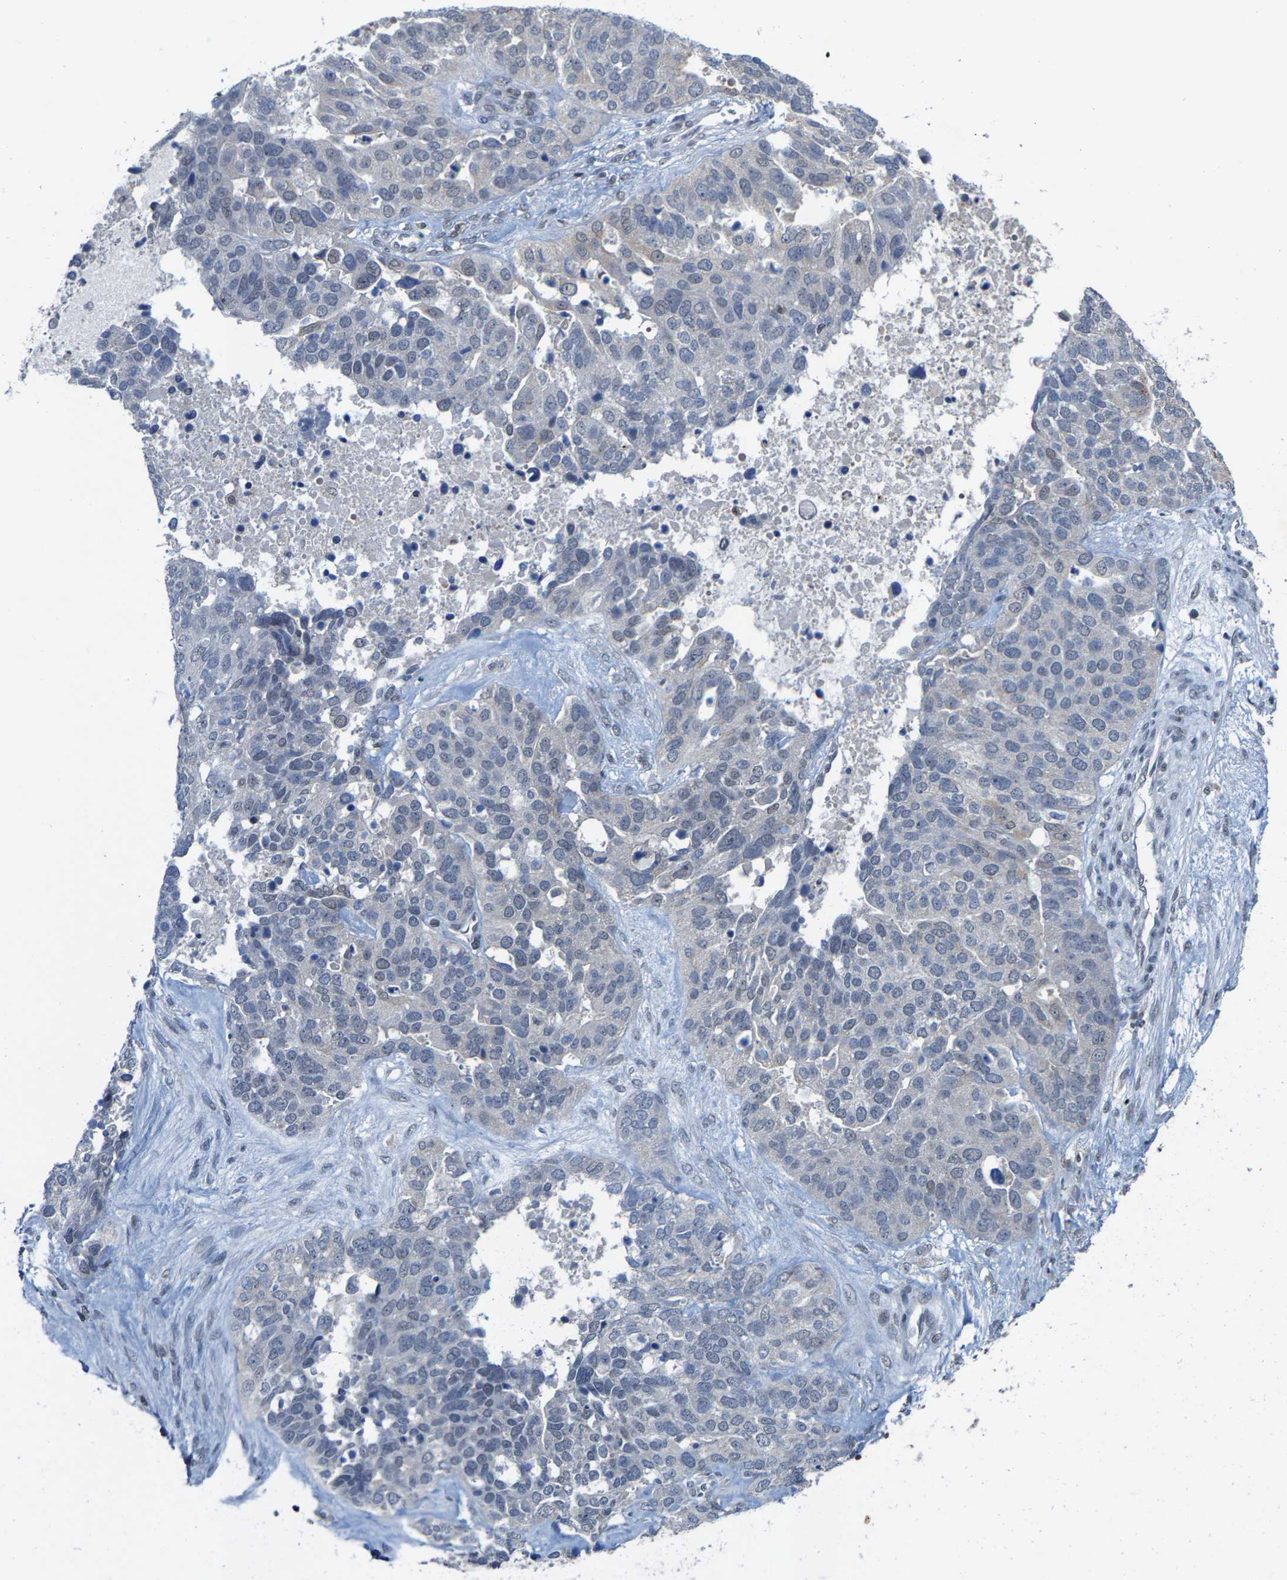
{"staining": {"intensity": "negative", "quantity": "none", "location": "none"}, "tissue": "ovarian cancer", "cell_type": "Tumor cells", "image_type": "cancer", "snomed": [{"axis": "morphology", "description": "Cystadenocarcinoma, serous, NOS"}, {"axis": "topography", "description": "Ovary"}], "caption": "Photomicrograph shows no significant protein expression in tumor cells of serous cystadenocarcinoma (ovarian).", "gene": "FGD3", "patient": {"sex": "female", "age": 44}}